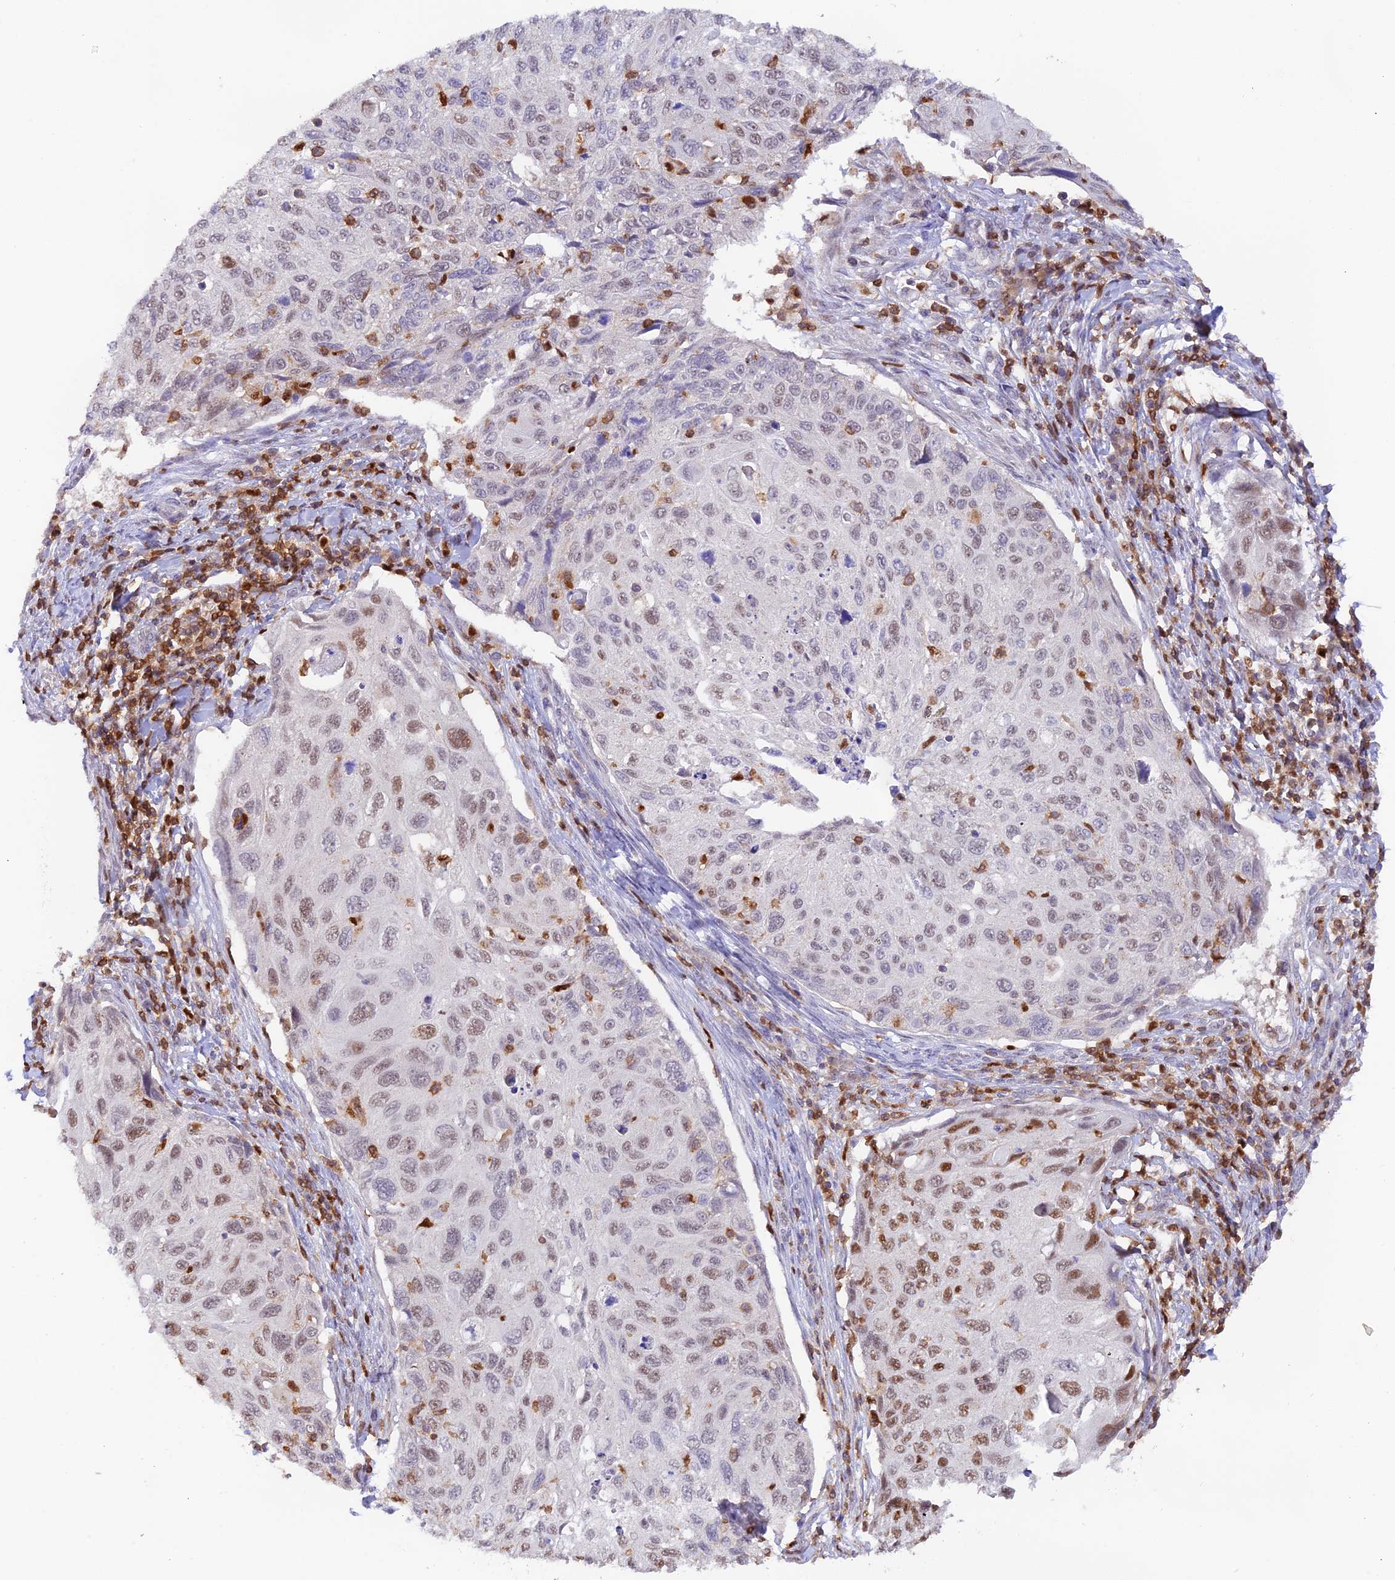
{"staining": {"intensity": "moderate", "quantity": "25%-75%", "location": "nuclear"}, "tissue": "cervical cancer", "cell_type": "Tumor cells", "image_type": "cancer", "snomed": [{"axis": "morphology", "description": "Squamous cell carcinoma, NOS"}, {"axis": "topography", "description": "Cervix"}], "caption": "The photomicrograph displays a brown stain indicating the presence of a protein in the nuclear of tumor cells in squamous cell carcinoma (cervical).", "gene": "DENND1C", "patient": {"sex": "female", "age": 70}}